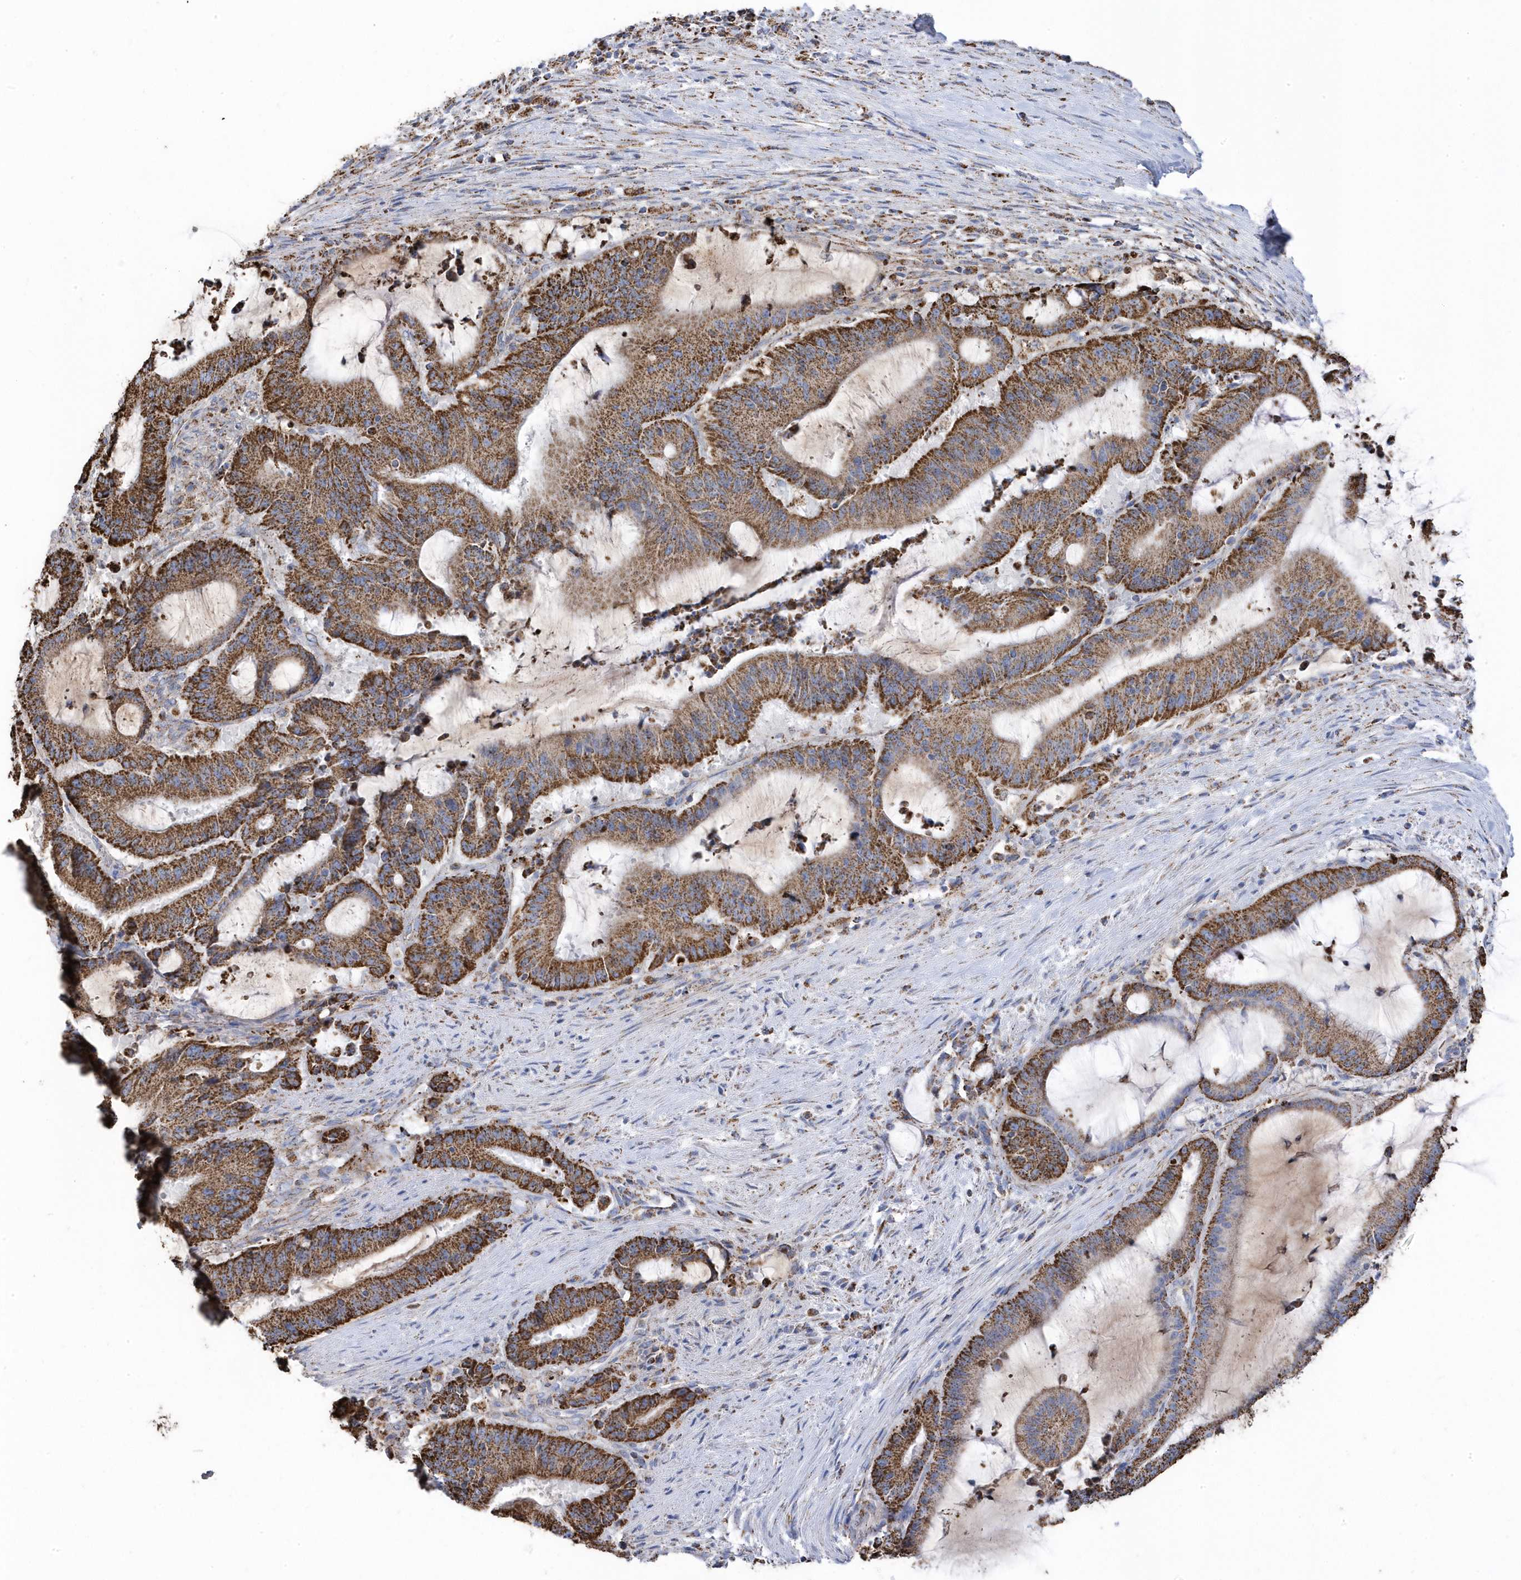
{"staining": {"intensity": "strong", "quantity": ">75%", "location": "cytoplasmic/membranous"}, "tissue": "liver cancer", "cell_type": "Tumor cells", "image_type": "cancer", "snomed": [{"axis": "morphology", "description": "Normal tissue, NOS"}, {"axis": "morphology", "description": "Cholangiocarcinoma"}, {"axis": "topography", "description": "Liver"}, {"axis": "topography", "description": "Peripheral nerve tissue"}], "caption": "The immunohistochemical stain labels strong cytoplasmic/membranous expression in tumor cells of liver cancer tissue.", "gene": "GTPBP8", "patient": {"sex": "female", "age": 73}}